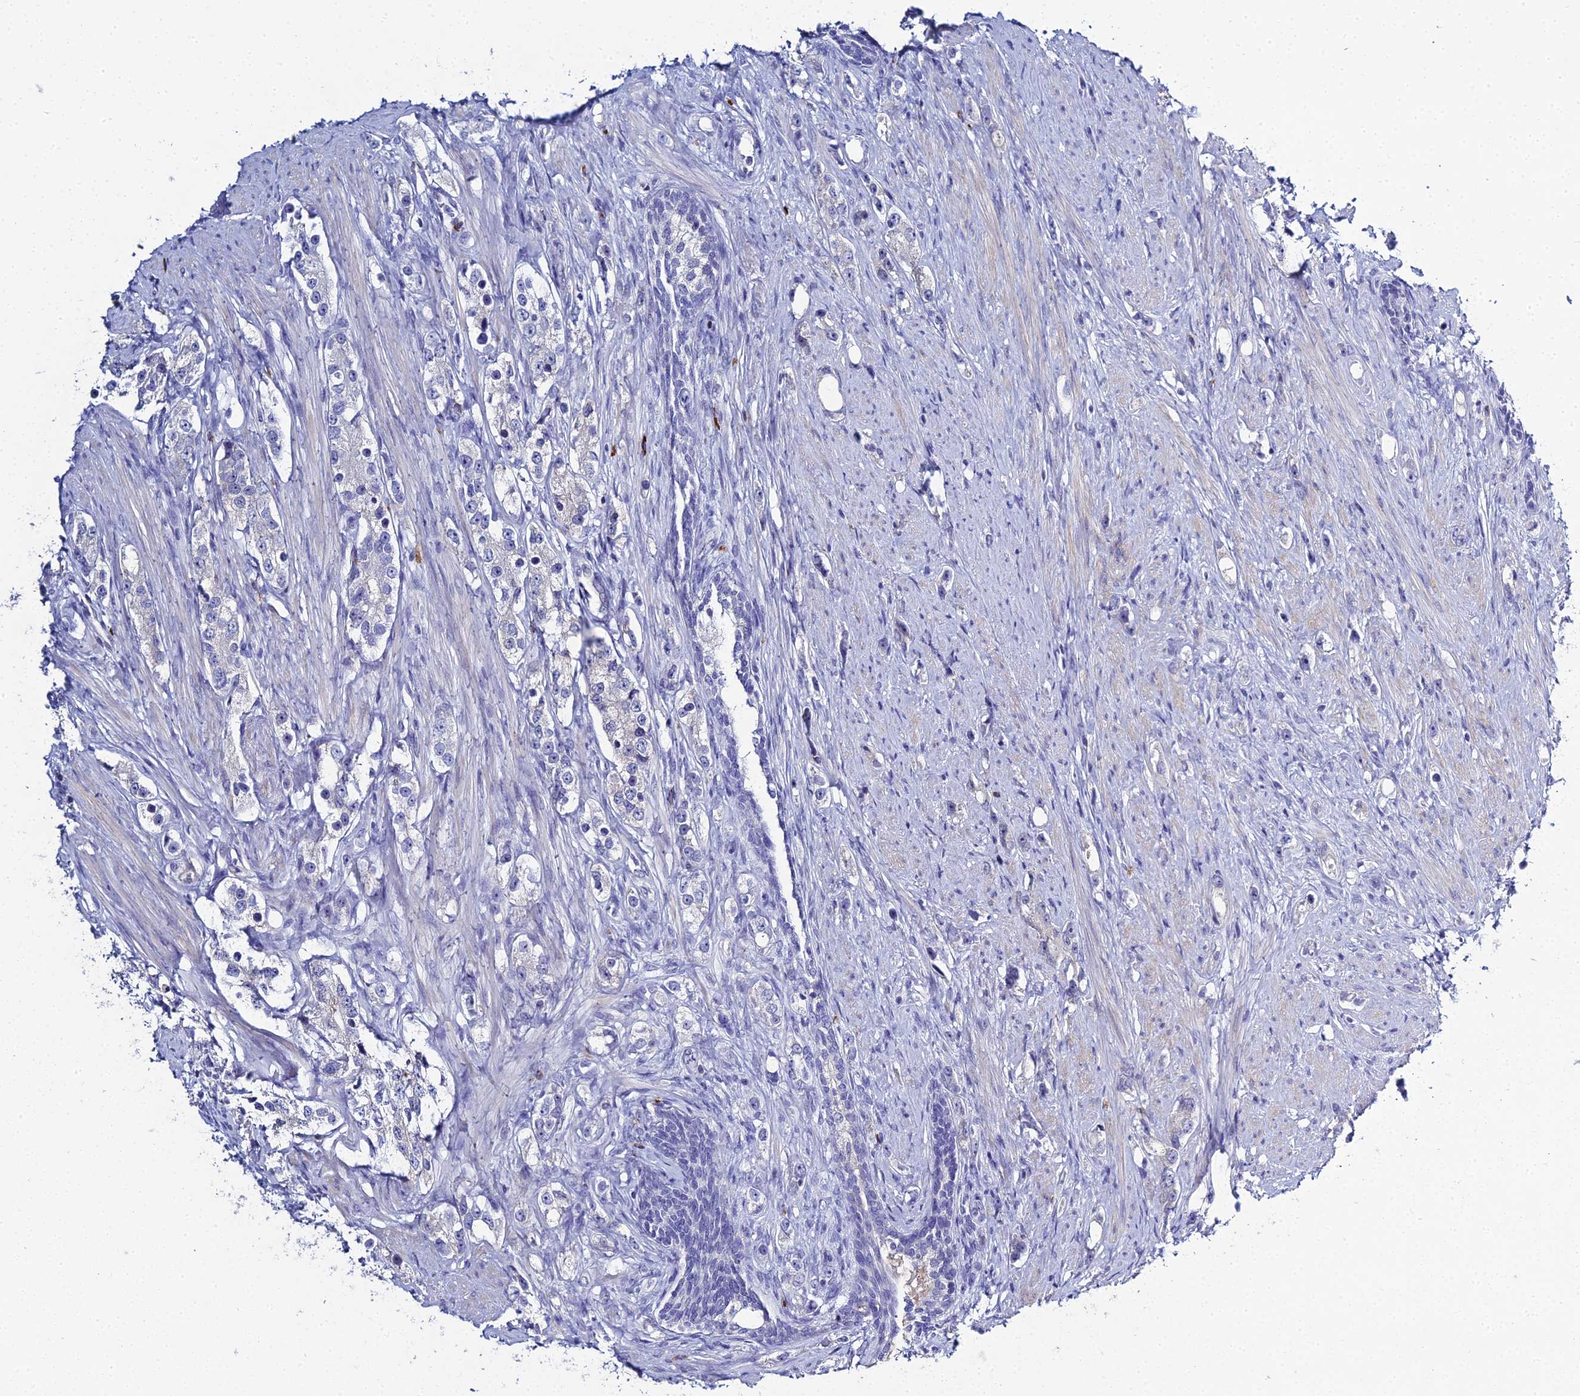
{"staining": {"intensity": "negative", "quantity": "none", "location": "none"}, "tissue": "prostate cancer", "cell_type": "Tumor cells", "image_type": "cancer", "snomed": [{"axis": "morphology", "description": "Adenocarcinoma, High grade"}, {"axis": "topography", "description": "Prostate"}], "caption": "There is no significant positivity in tumor cells of prostate cancer.", "gene": "MUC13", "patient": {"sex": "male", "age": 63}}